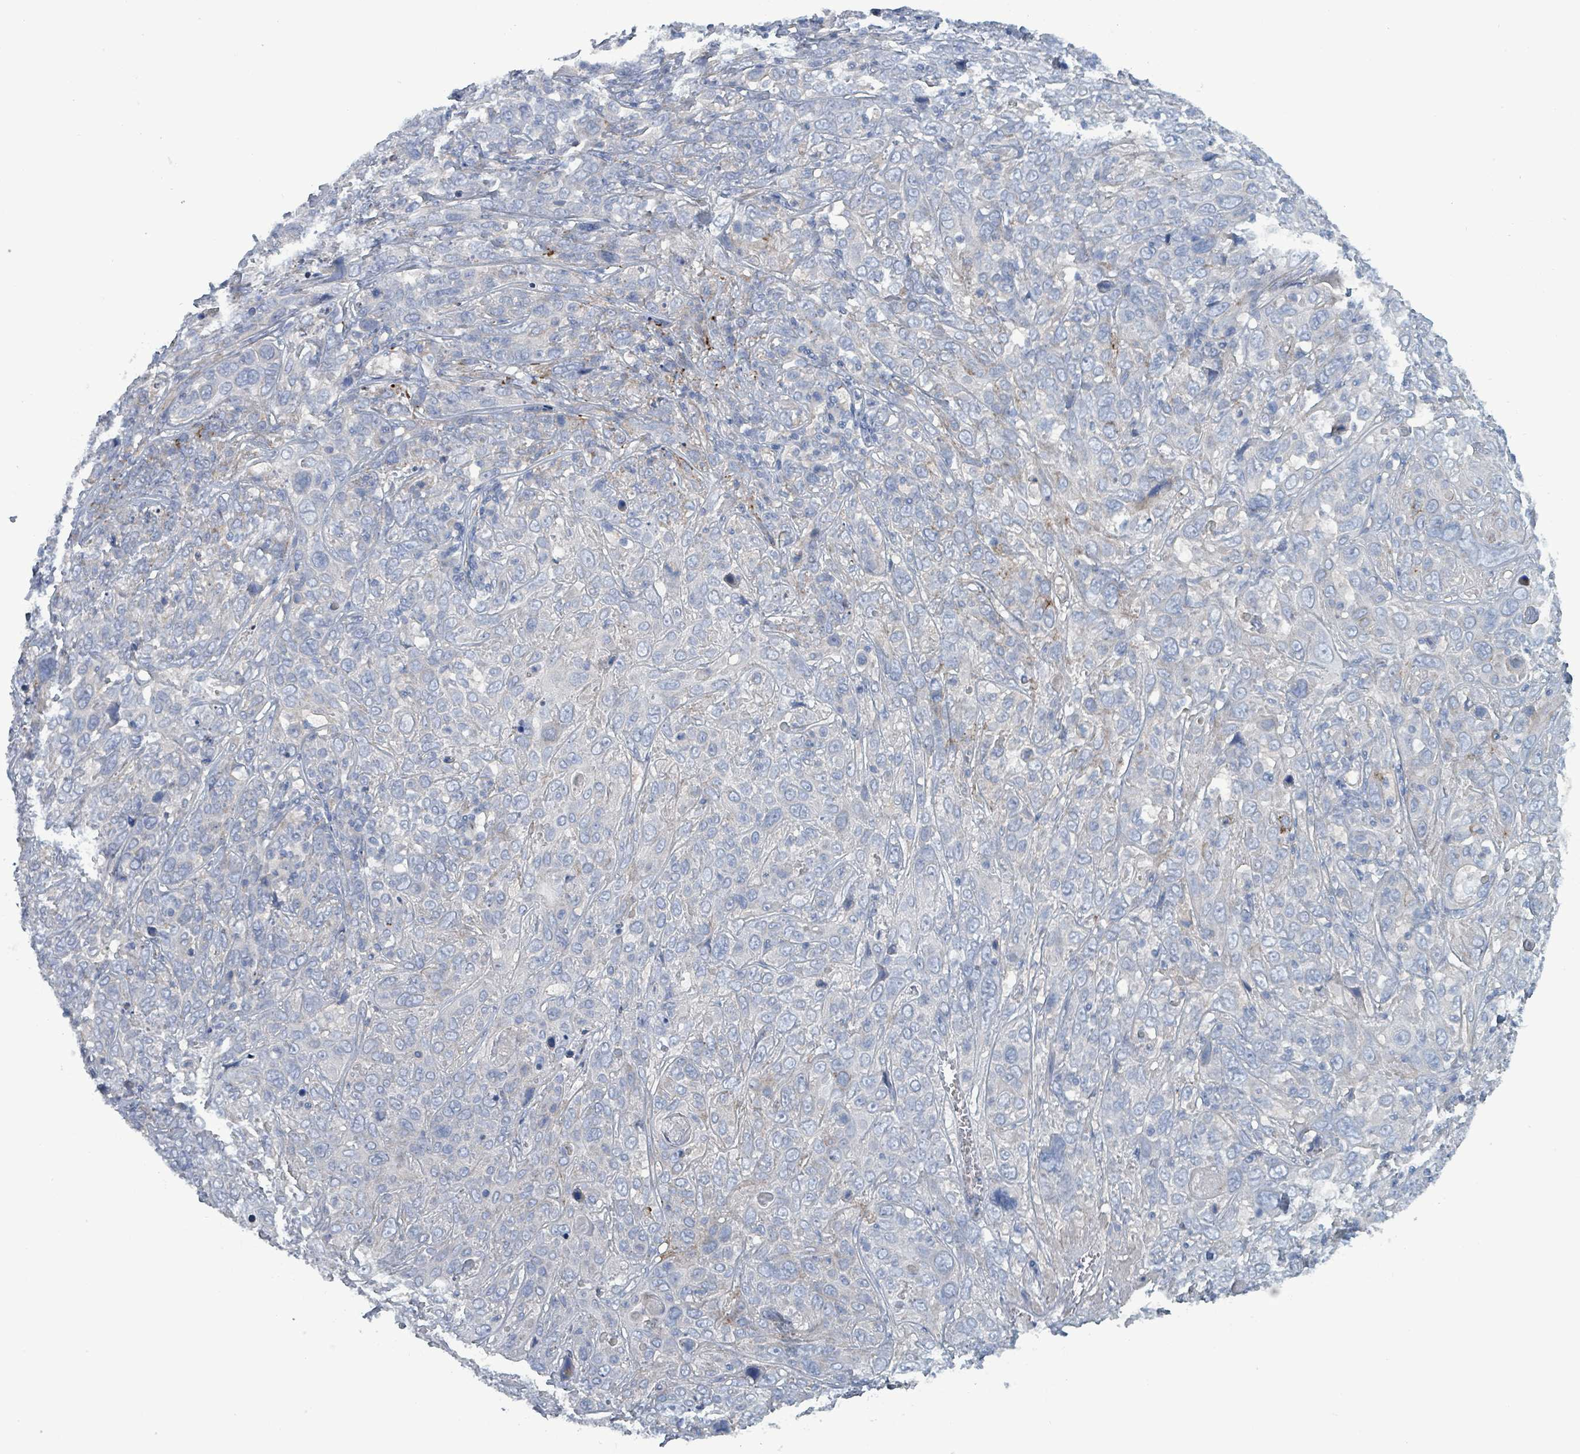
{"staining": {"intensity": "negative", "quantity": "none", "location": "none"}, "tissue": "cervical cancer", "cell_type": "Tumor cells", "image_type": "cancer", "snomed": [{"axis": "morphology", "description": "Squamous cell carcinoma, NOS"}, {"axis": "topography", "description": "Cervix"}], "caption": "Human cervical cancer stained for a protein using IHC displays no positivity in tumor cells.", "gene": "TAAR5", "patient": {"sex": "female", "age": 46}}